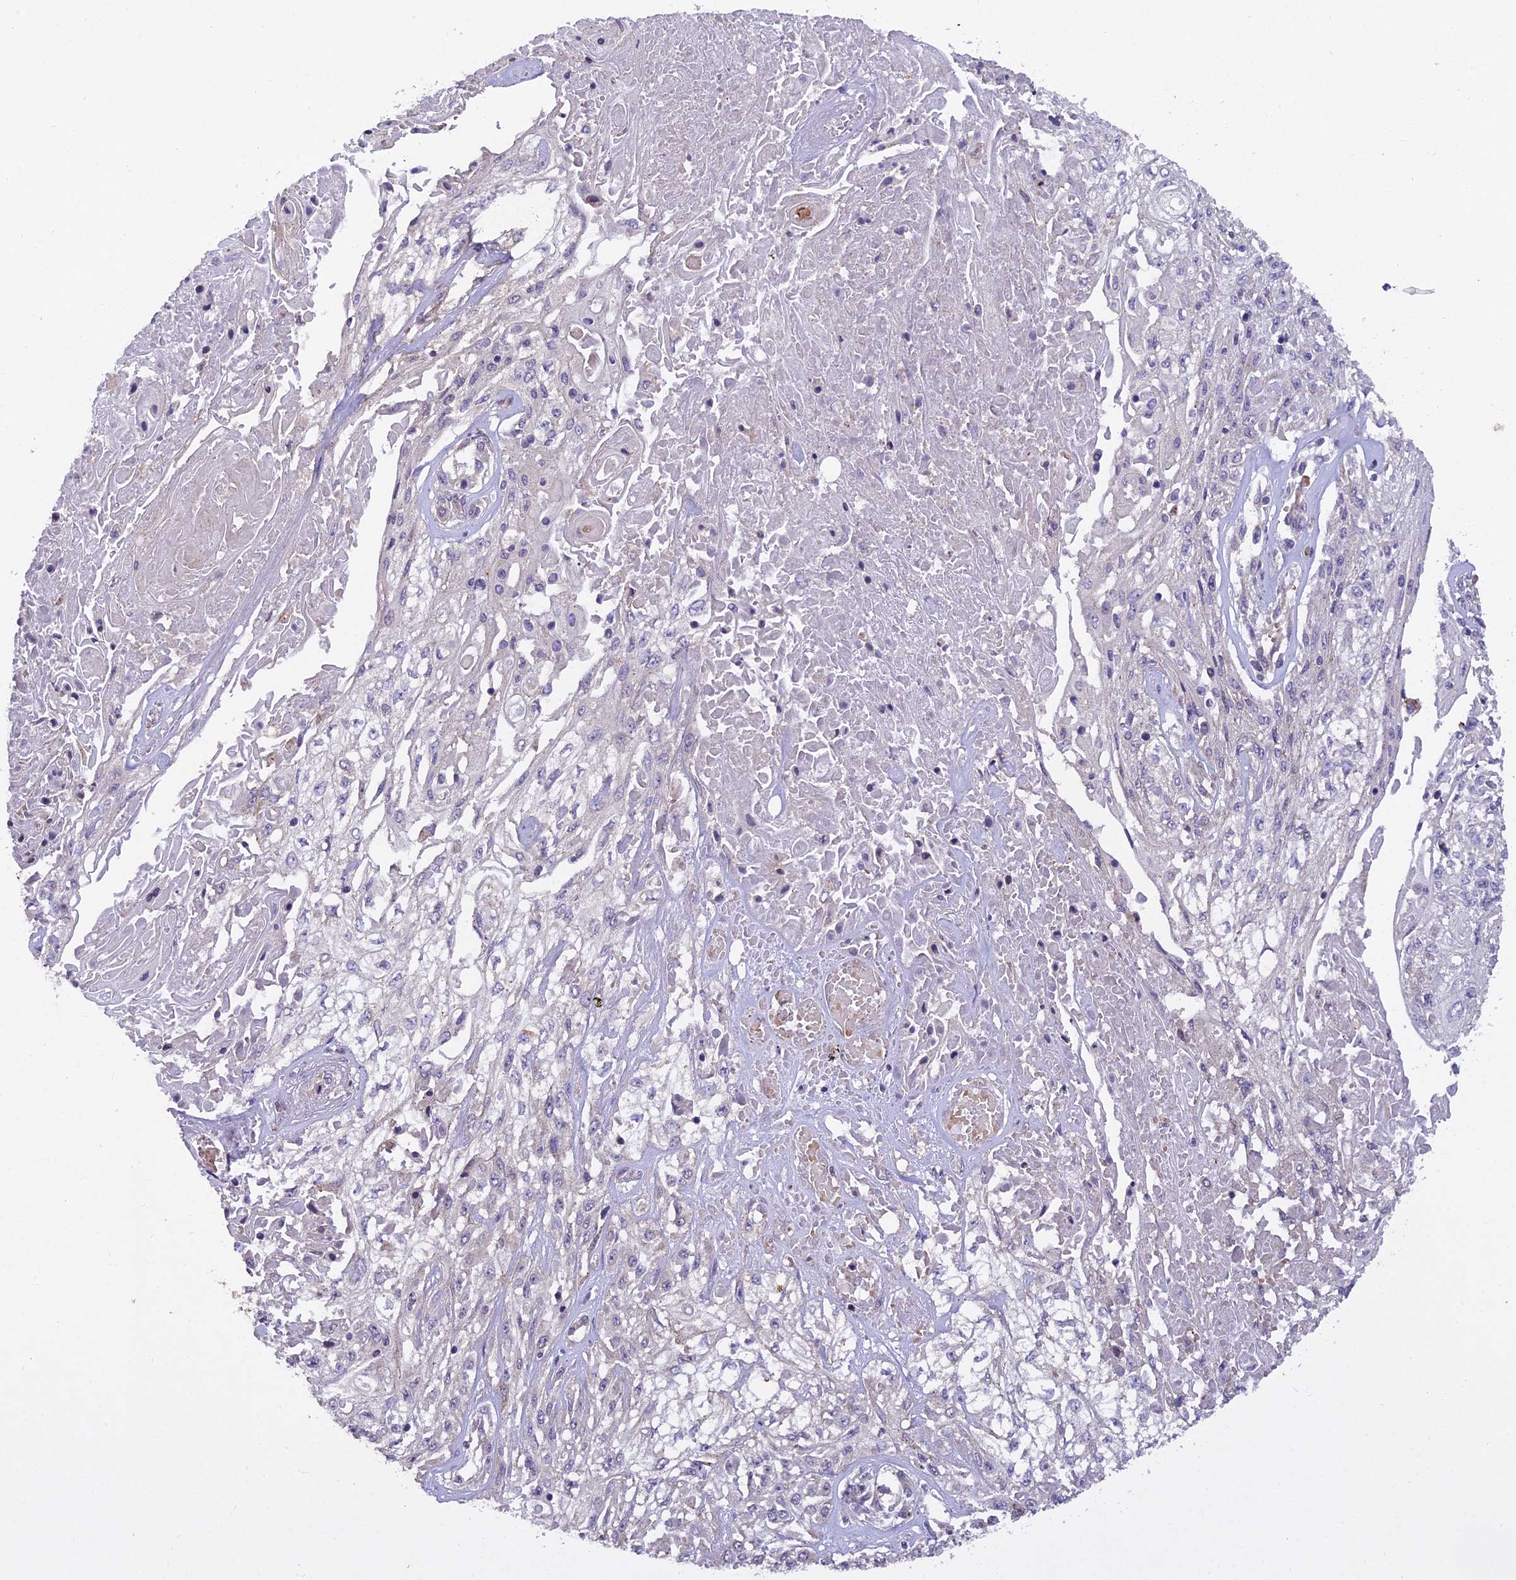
{"staining": {"intensity": "negative", "quantity": "none", "location": "none"}, "tissue": "skin cancer", "cell_type": "Tumor cells", "image_type": "cancer", "snomed": [{"axis": "morphology", "description": "Squamous cell carcinoma, NOS"}, {"axis": "morphology", "description": "Squamous cell carcinoma, metastatic, NOS"}, {"axis": "topography", "description": "Skin"}, {"axis": "topography", "description": "Lymph node"}], "caption": "This is a photomicrograph of immunohistochemistry (IHC) staining of metastatic squamous cell carcinoma (skin), which shows no staining in tumor cells. The staining is performed using DAB (3,3'-diaminobenzidine) brown chromogen with nuclei counter-stained in using hematoxylin.", "gene": "CENPL", "patient": {"sex": "male", "age": 75}}